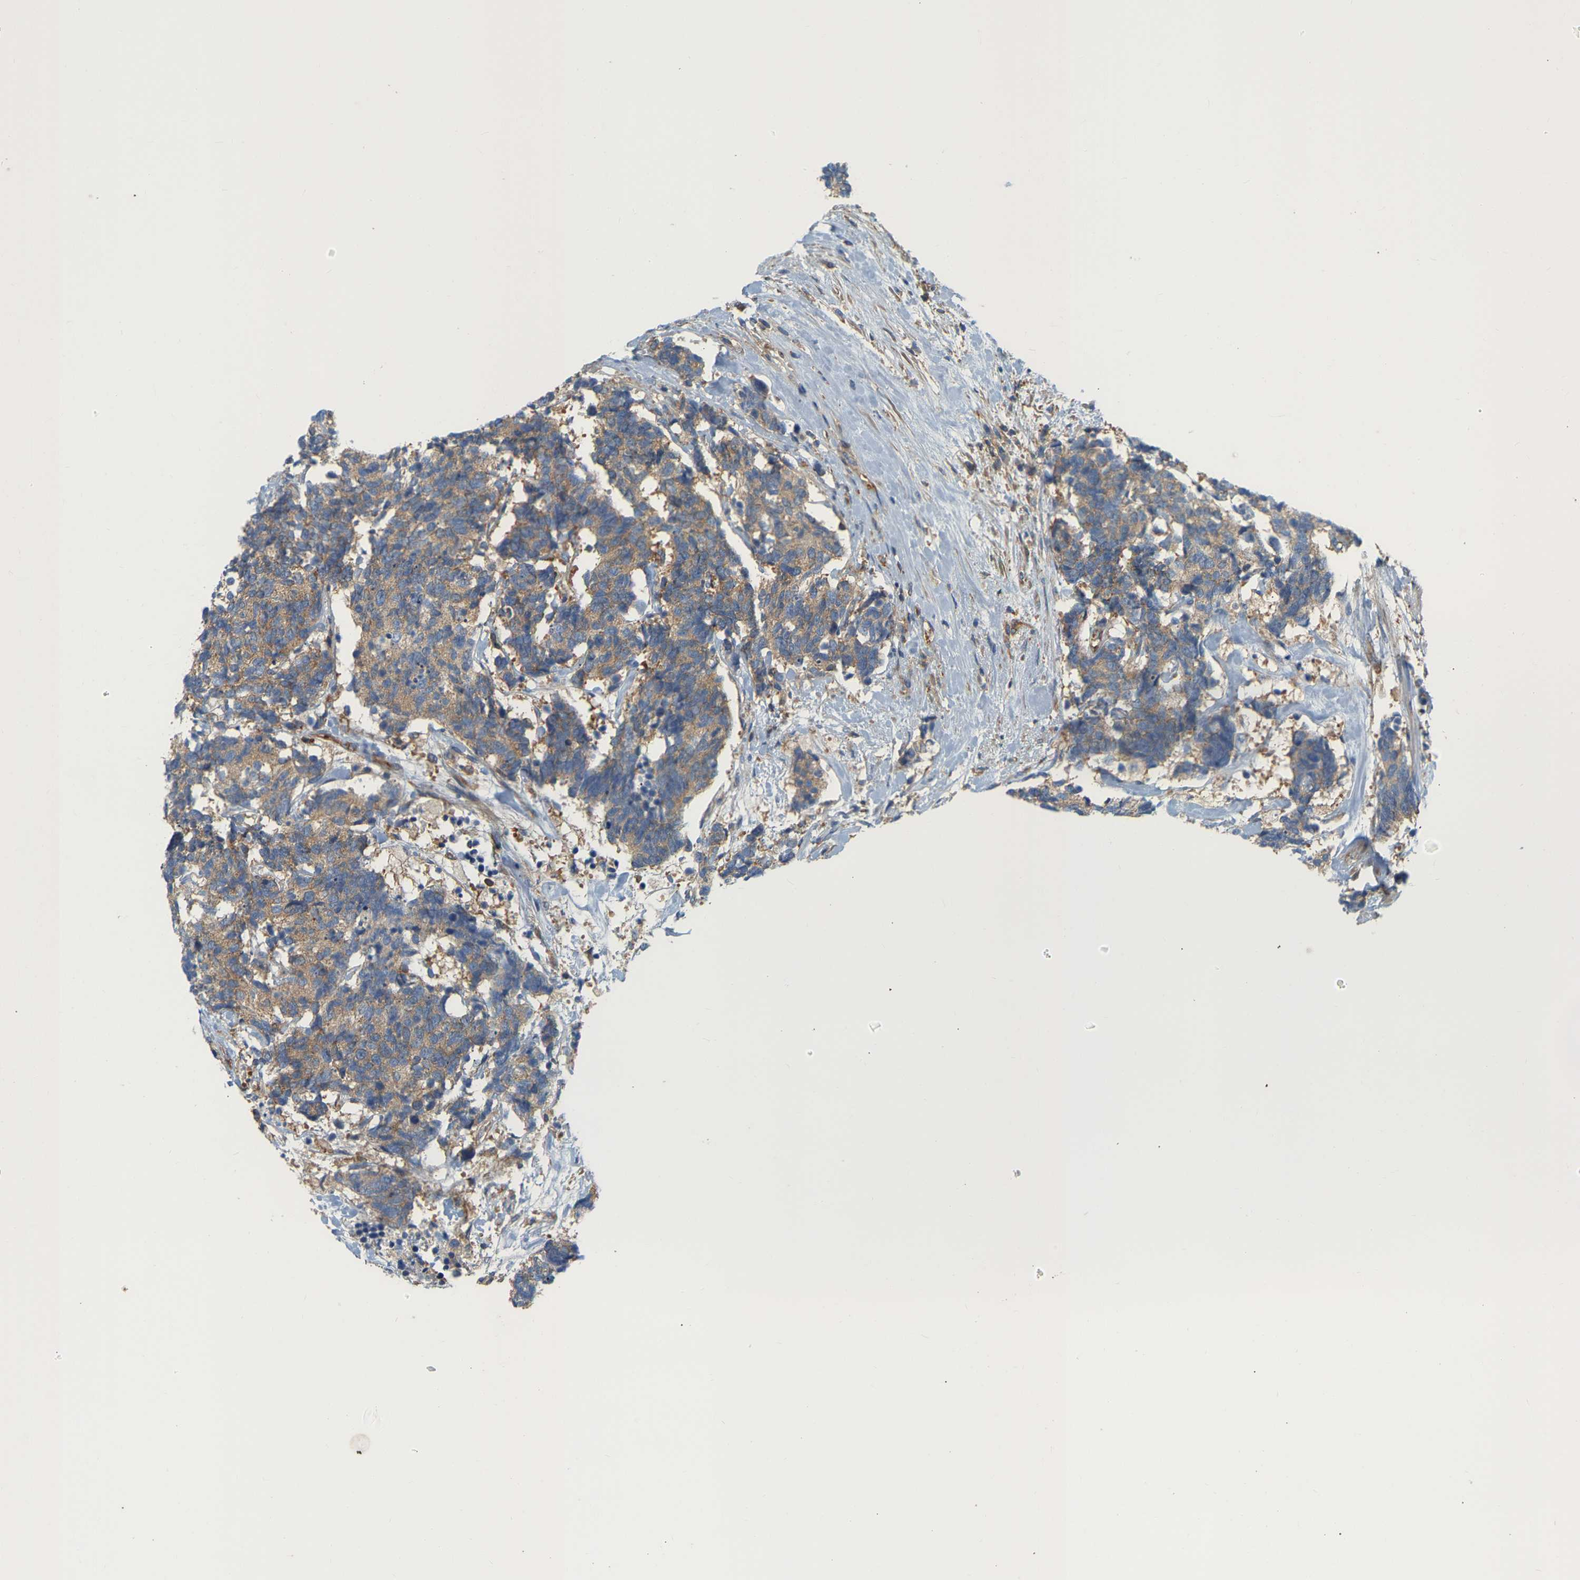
{"staining": {"intensity": "weak", "quantity": ">75%", "location": "cytoplasmic/membranous"}, "tissue": "carcinoid", "cell_type": "Tumor cells", "image_type": "cancer", "snomed": [{"axis": "morphology", "description": "Carcinoma, NOS"}, {"axis": "morphology", "description": "Carcinoid, malignant, NOS"}, {"axis": "topography", "description": "Urinary bladder"}], "caption": "Tumor cells reveal low levels of weak cytoplasmic/membranous expression in about >75% of cells in carcinoma. Ihc stains the protein in brown and the nuclei are stained blue.", "gene": "AKAP13", "patient": {"sex": "male", "age": 57}}